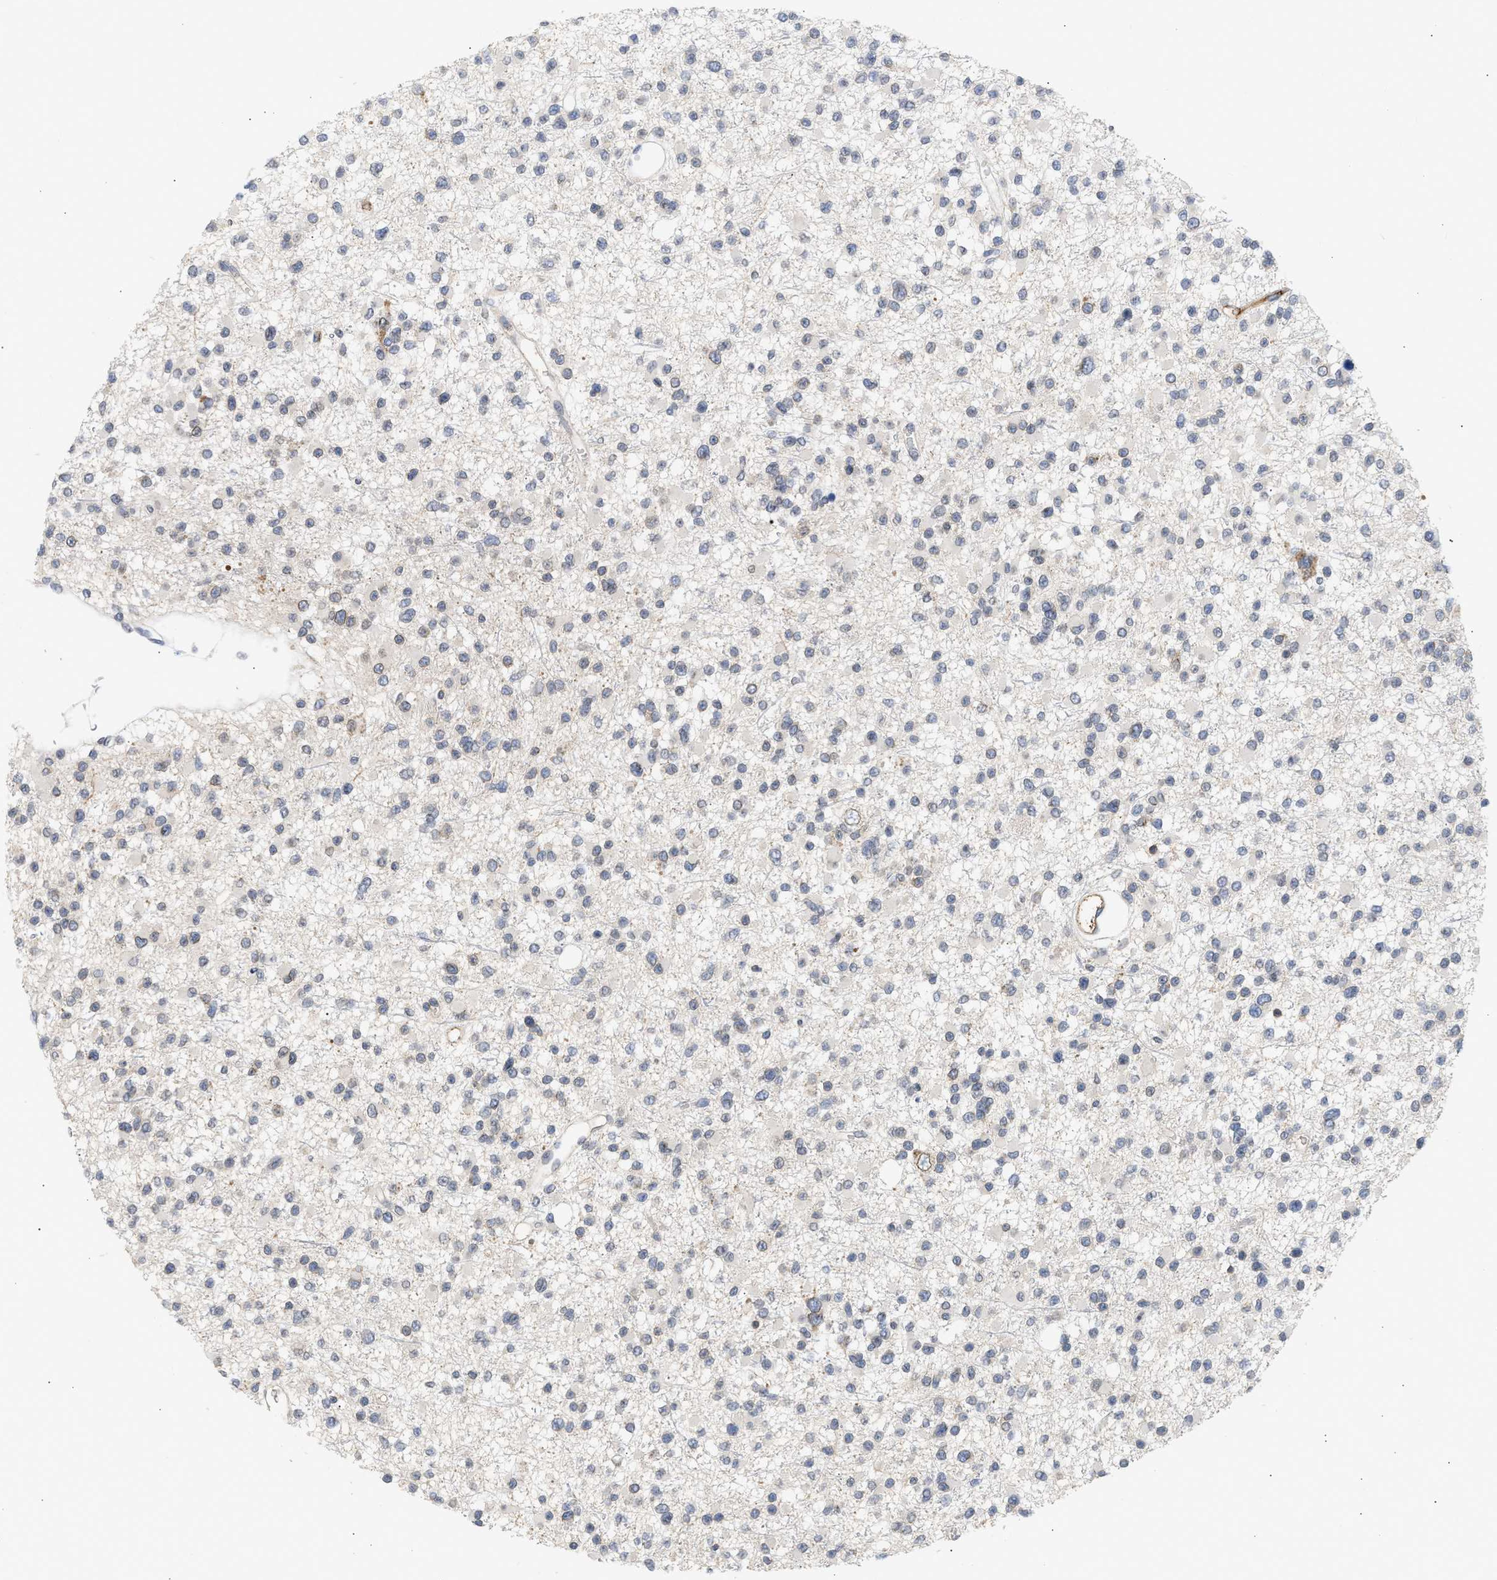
{"staining": {"intensity": "negative", "quantity": "none", "location": "none"}, "tissue": "glioma", "cell_type": "Tumor cells", "image_type": "cancer", "snomed": [{"axis": "morphology", "description": "Glioma, malignant, Low grade"}, {"axis": "topography", "description": "Brain"}], "caption": "Tumor cells are negative for protein expression in human glioma.", "gene": "NUP62", "patient": {"sex": "female", "age": 22}}